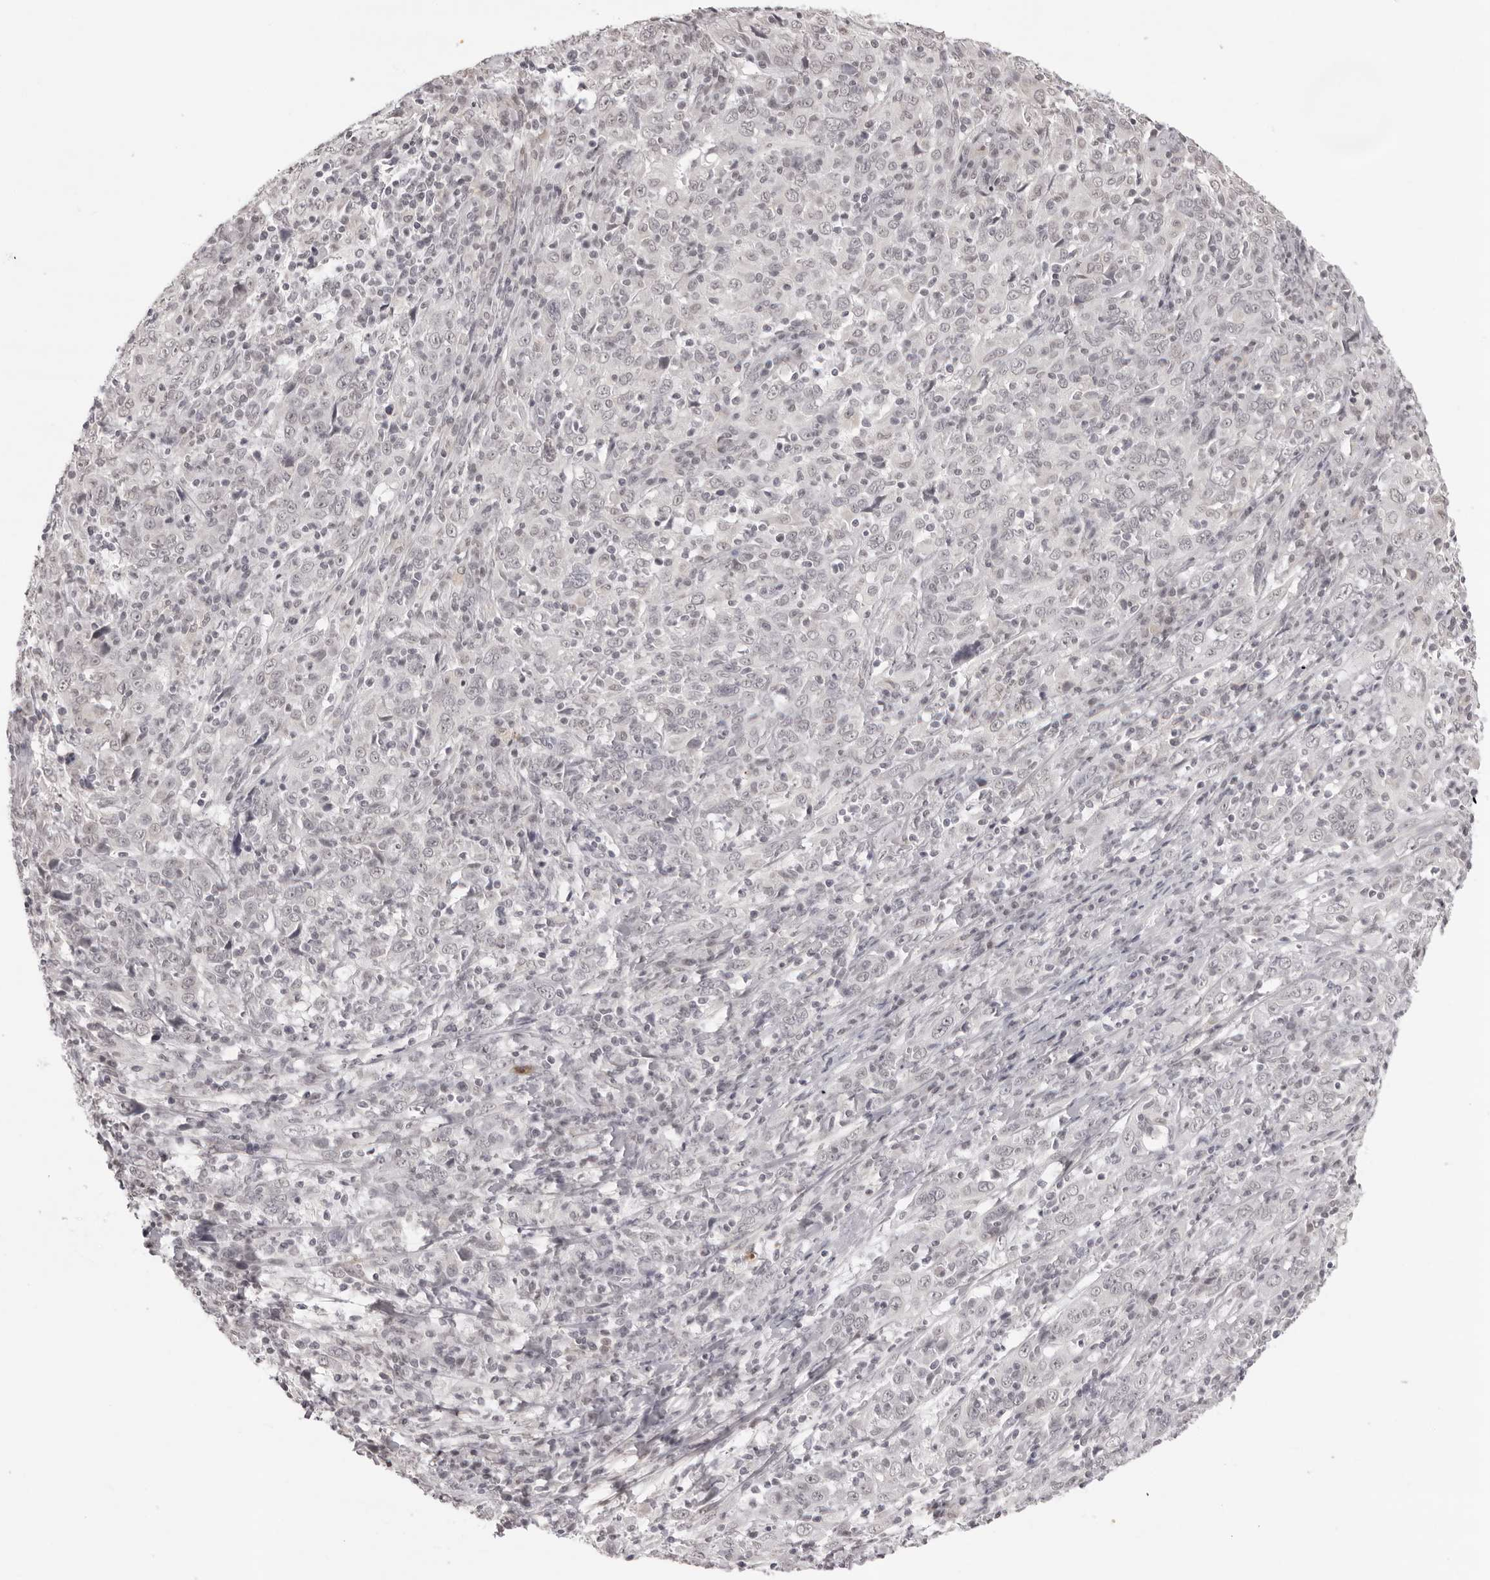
{"staining": {"intensity": "negative", "quantity": "none", "location": "none"}, "tissue": "cervical cancer", "cell_type": "Tumor cells", "image_type": "cancer", "snomed": [{"axis": "morphology", "description": "Squamous cell carcinoma, NOS"}, {"axis": "topography", "description": "Cervix"}], "caption": "Tumor cells show no significant protein staining in squamous cell carcinoma (cervical).", "gene": "NTM", "patient": {"sex": "female", "age": 46}}